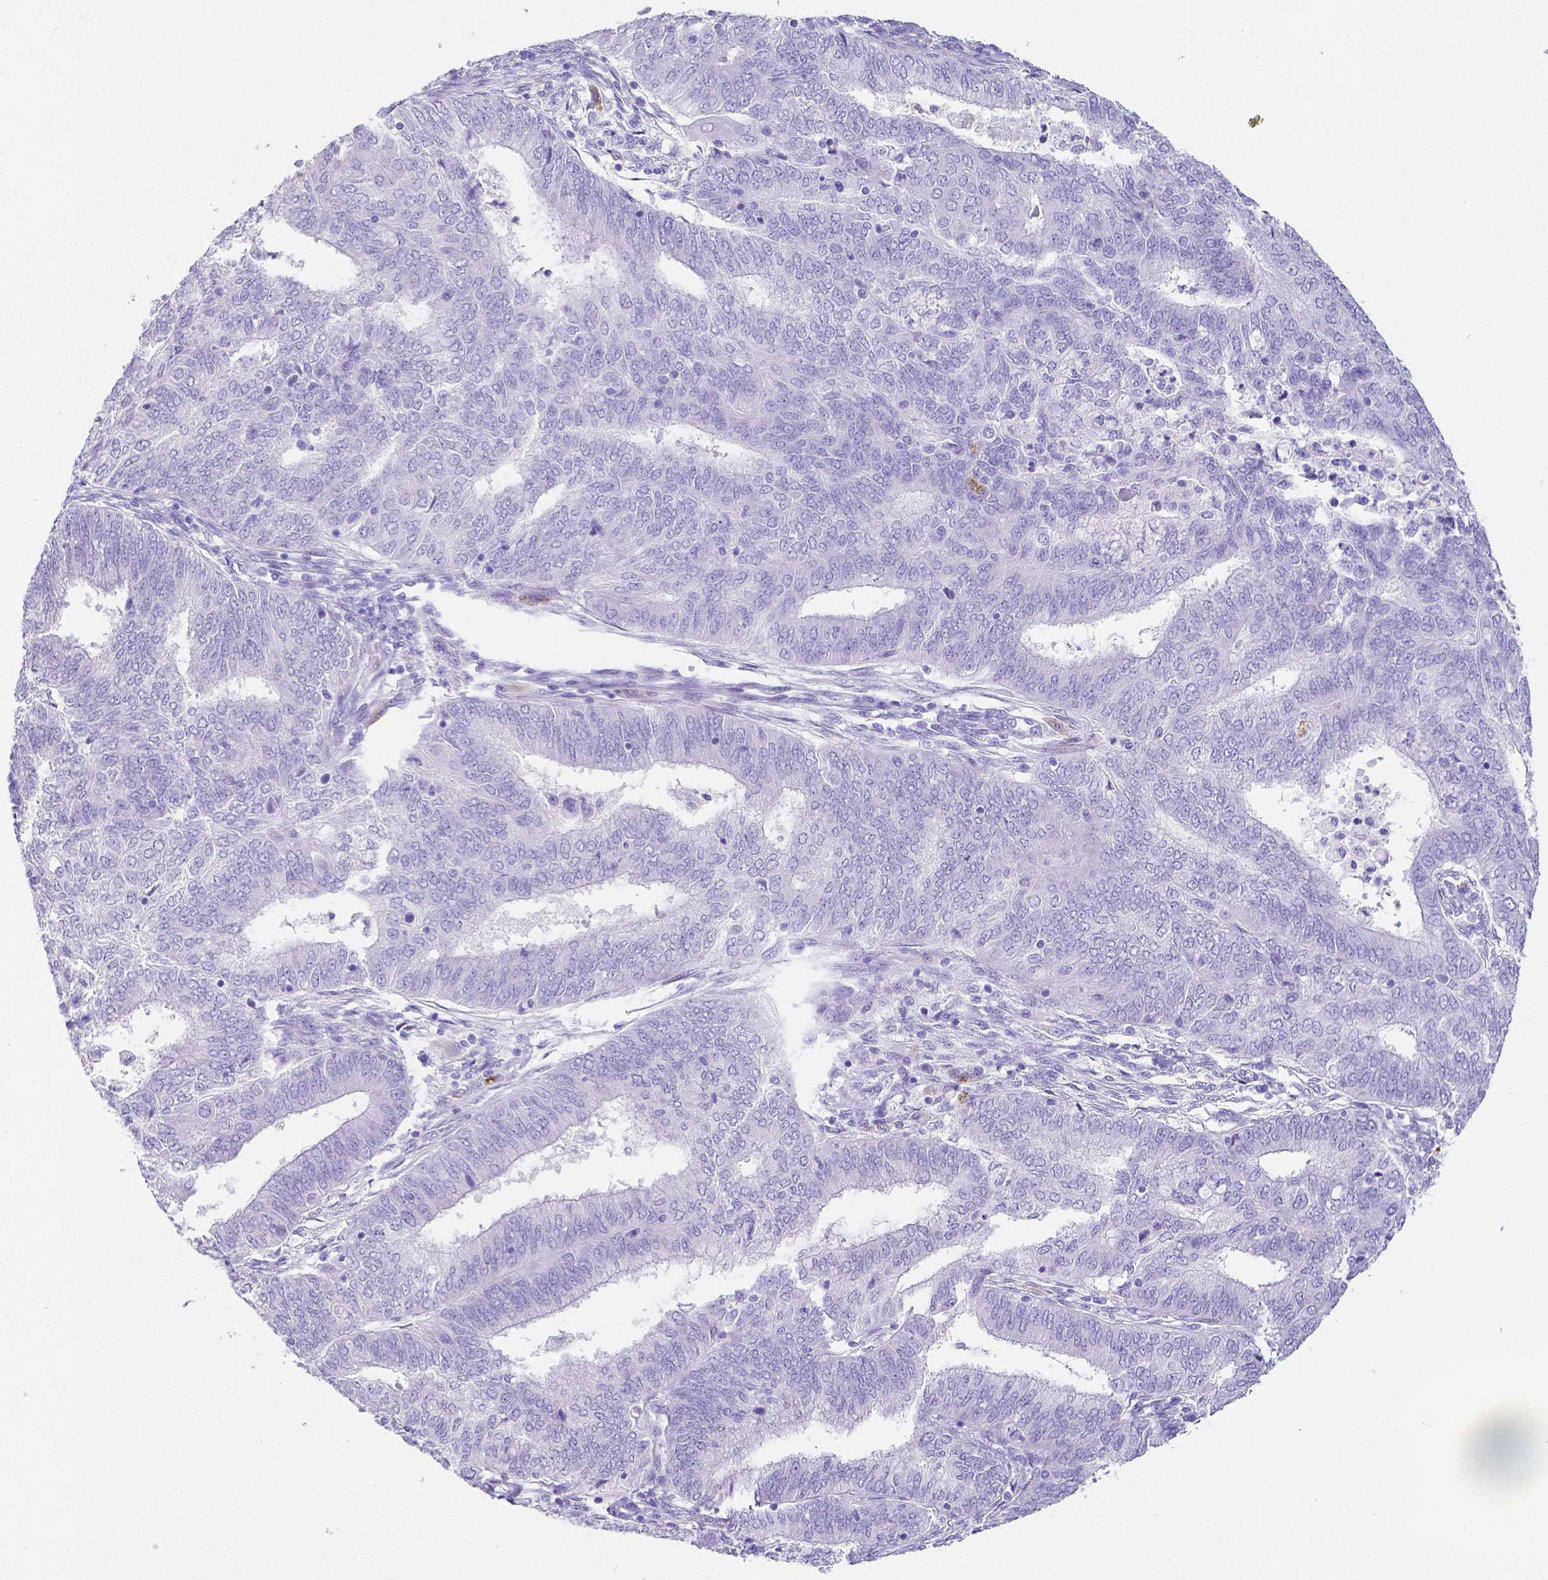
{"staining": {"intensity": "negative", "quantity": "none", "location": "none"}, "tissue": "endometrial cancer", "cell_type": "Tumor cells", "image_type": "cancer", "snomed": [{"axis": "morphology", "description": "Adenocarcinoma, NOS"}, {"axis": "topography", "description": "Endometrium"}], "caption": "Immunohistochemistry (IHC) micrograph of neoplastic tissue: endometrial cancer stained with DAB (3,3'-diaminobenzidine) displays no significant protein positivity in tumor cells.", "gene": "ARHGAP36", "patient": {"sex": "female", "age": 62}}